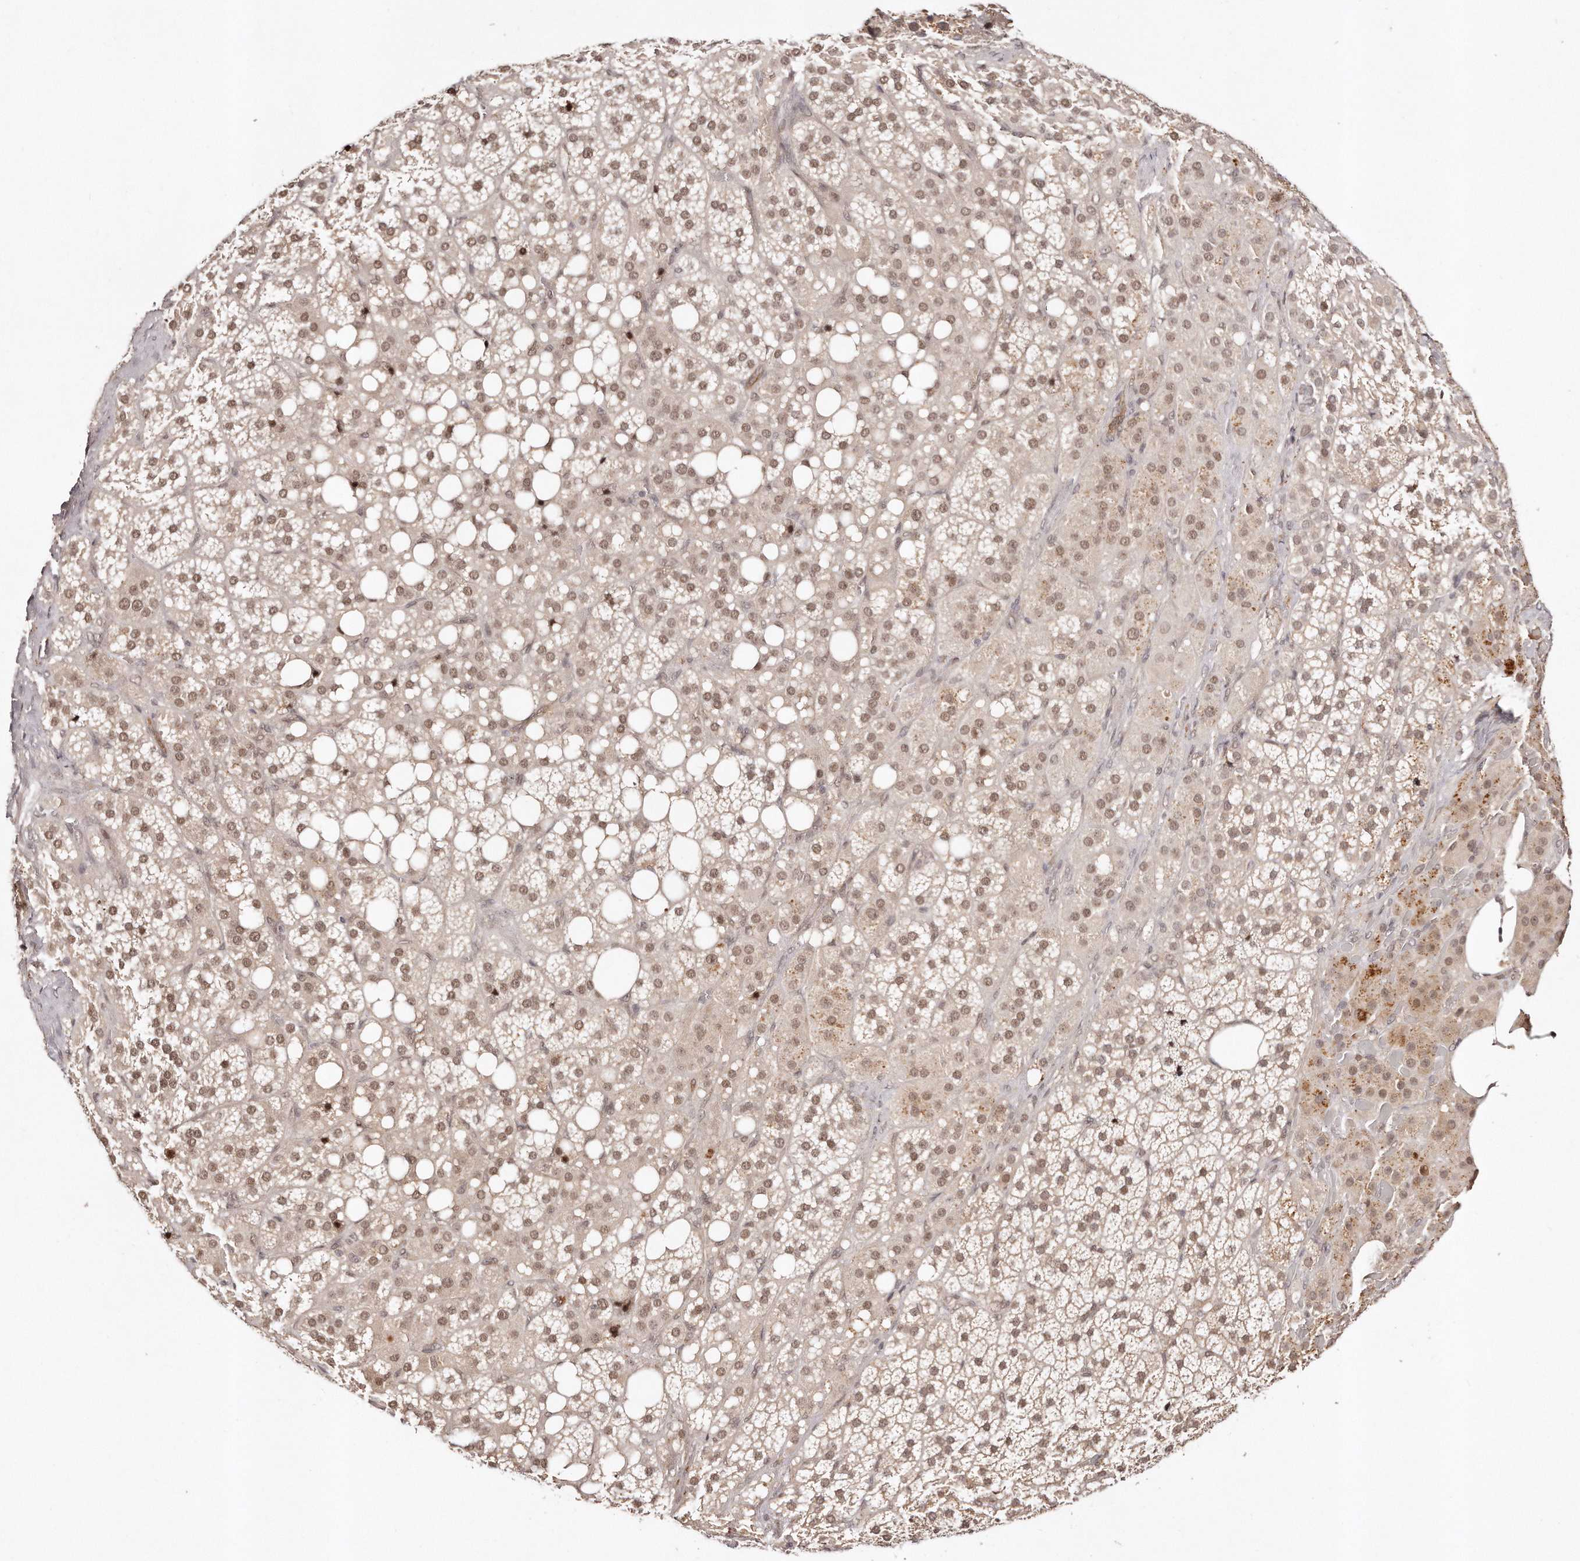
{"staining": {"intensity": "moderate", "quantity": ">75%", "location": "cytoplasmic/membranous,nuclear"}, "tissue": "adrenal gland", "cell_type": "Glandular cells", "image_type": "normal", "snomed": [{"axis": "morphology", "description": "Normal tissue, NOS"}, {"axis": "topography", "description": "Adrenal gland"}], "caption": "Approximately >75% of glandular cells in normal human adrenal gland exhibit moderate cytoplasmic/membranous,nuclear protein expression as visualized by brown immunohistochemical staining.", "gene": "SOX4", "patient": {"sex": "female", "age": 59}}